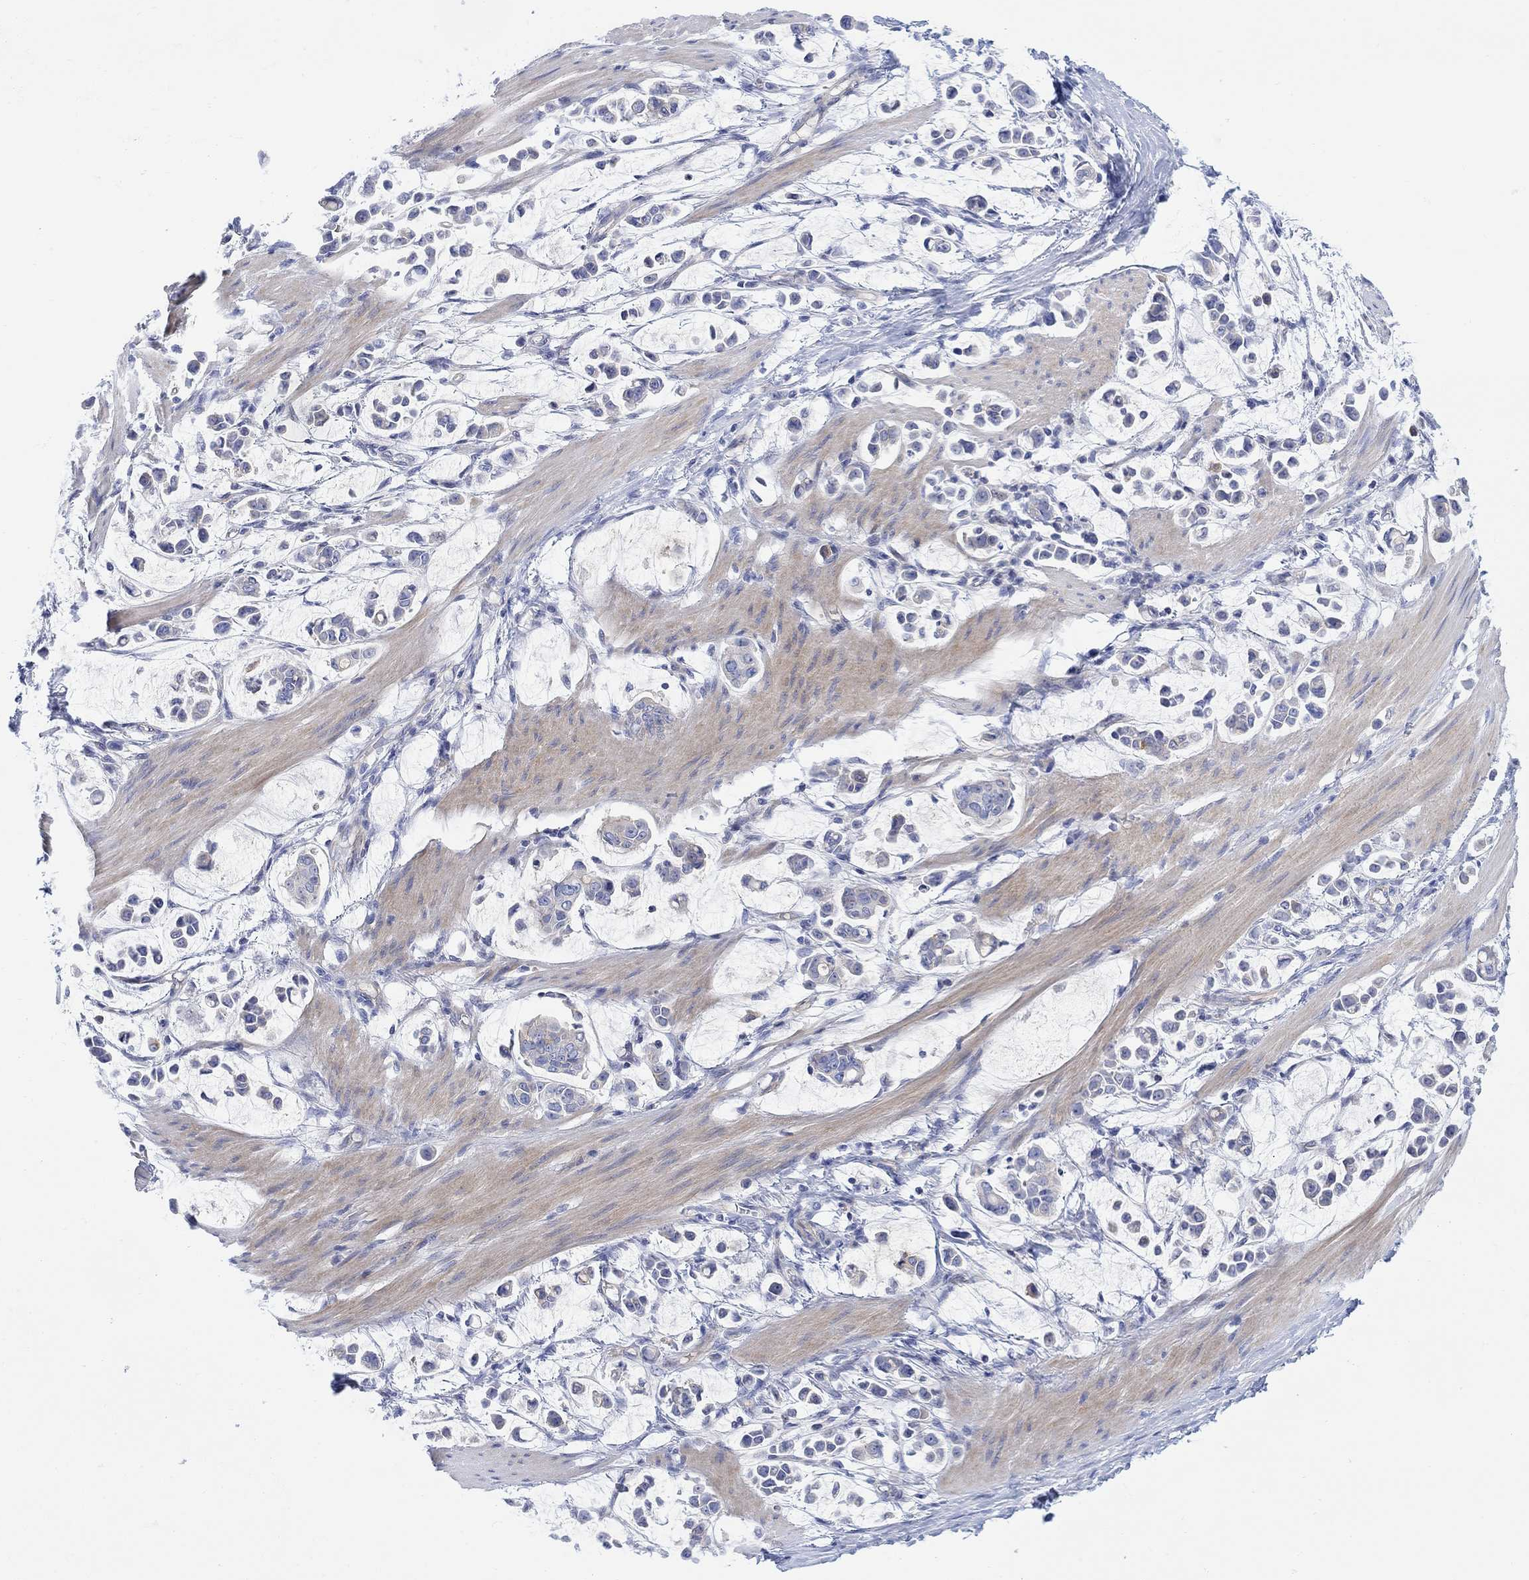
{"staining": {"intensity": "negative", "quantity": "none", "location": "none"}, "tissue": "stomach cancer", "cell_type": "Tumor cells", "image_type": "cancer", "snomed": [{"axis": "morphology", "description": "Adenocarcinoma, NOS"}, {"axis": "topography", "description": "Stomach"}], "caption": "Immunohistochemical staining of human stomach cancer displays no significant expression in tumor cells. The staining was performed using DAB (3,3'-diaminobenzidine) to visualize the protein expression in brown, while the nuclei were stained in blue with hematoxylin (Magnification: 20x).", "gene": "TLDC2", "patient": {"sex": "male", "age": 82}}